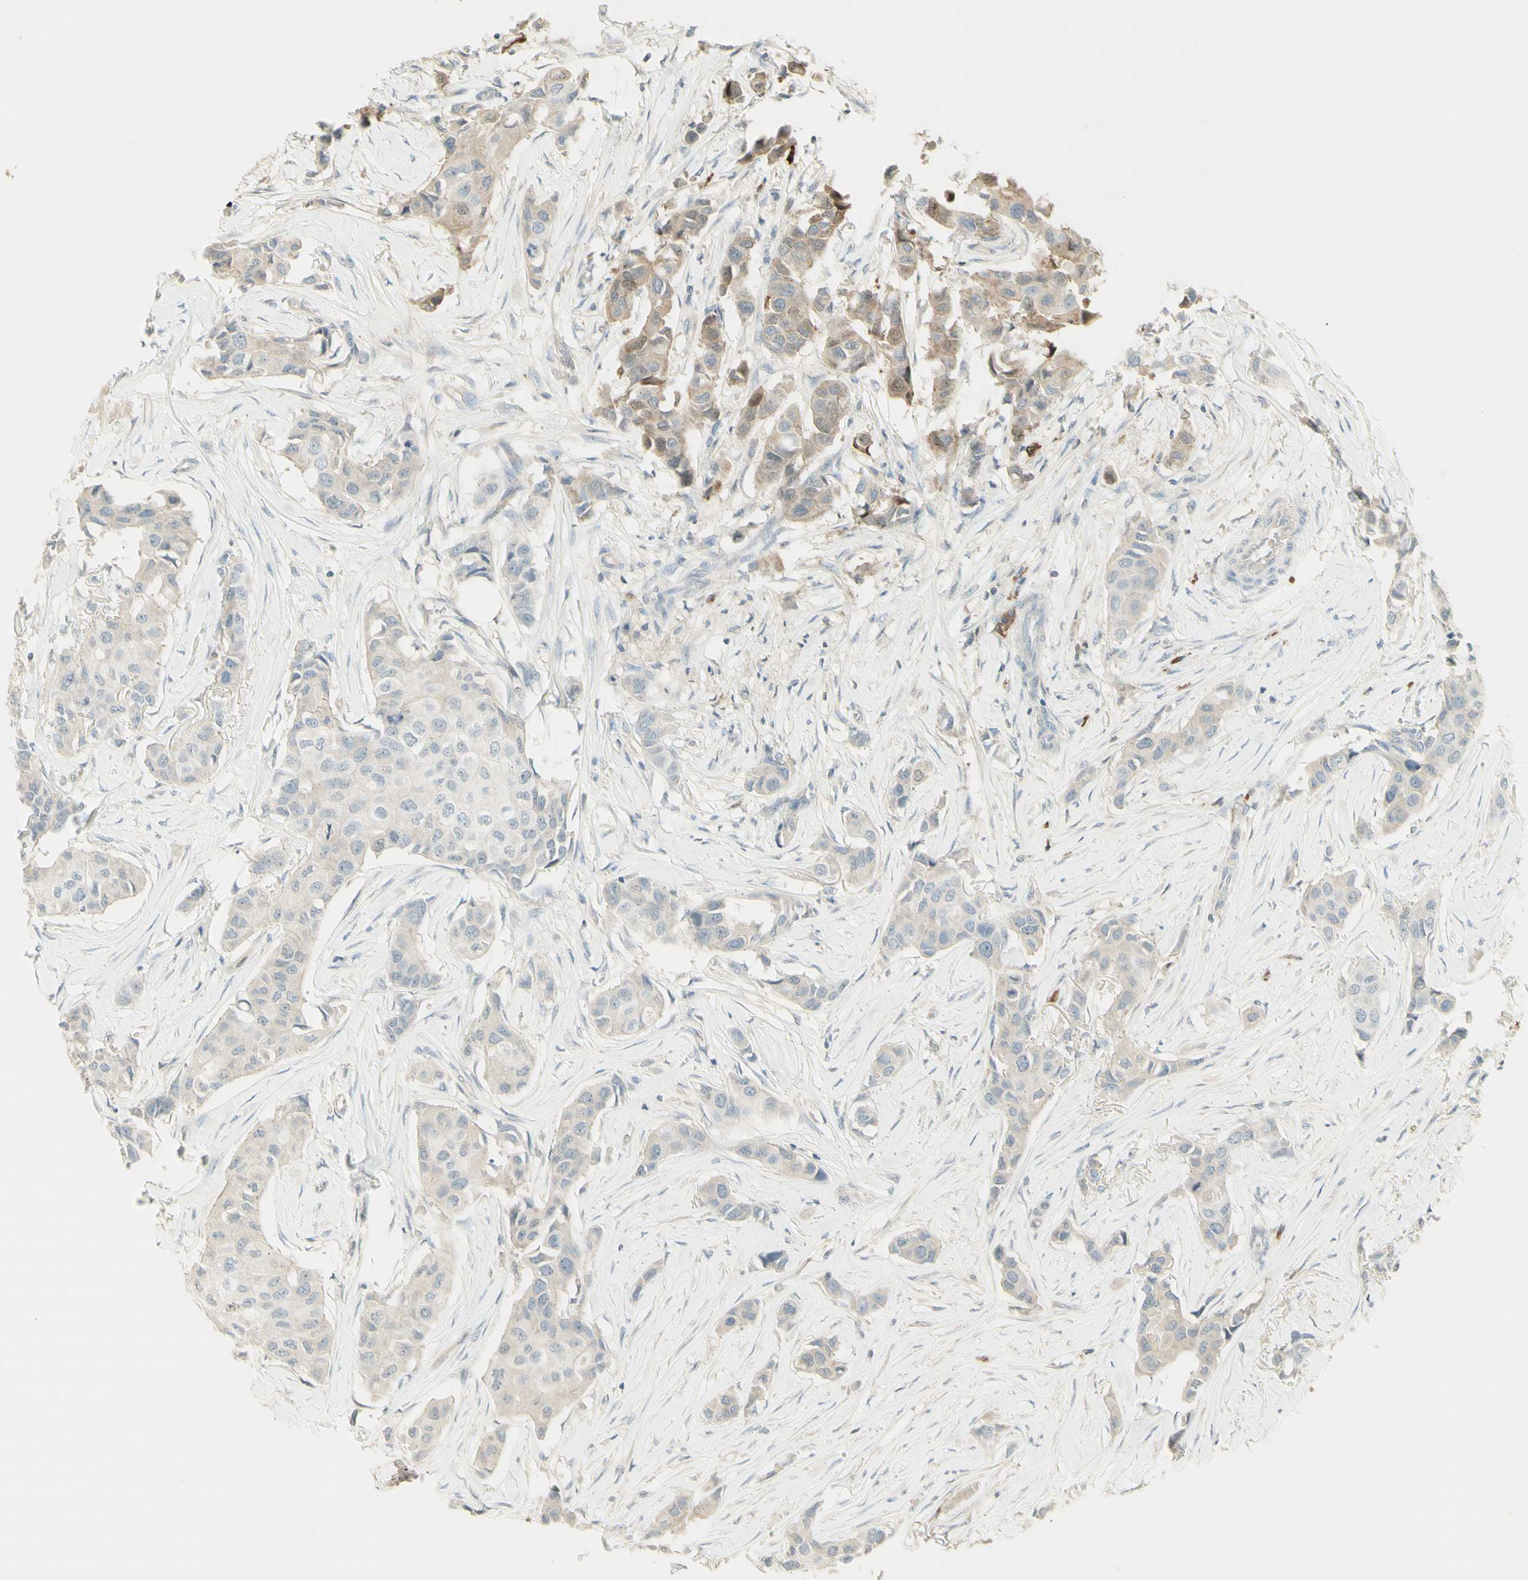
{"staining": {"intensity": "weak", "quantity": "25%-75%", "location": "cytoplasmic/membranous"}, "tissue": "breast cancer", "cell_type": "Tumor cells", "image_type": "cancer", "snomed": [{"axis": "morphology", "description": "Duct carcinoma"}, {"axis": "topography", "description": "Breast"}], "caption": "About 25%-75% of tumor cells in human invasive ductal carcinoma (breast) reveal weak cytoplasmic/membranous protein positivity as visualized by brown immunohistochemical staining.", "gene": "NID1", "patient": {"sex": "female", "age": 80}}